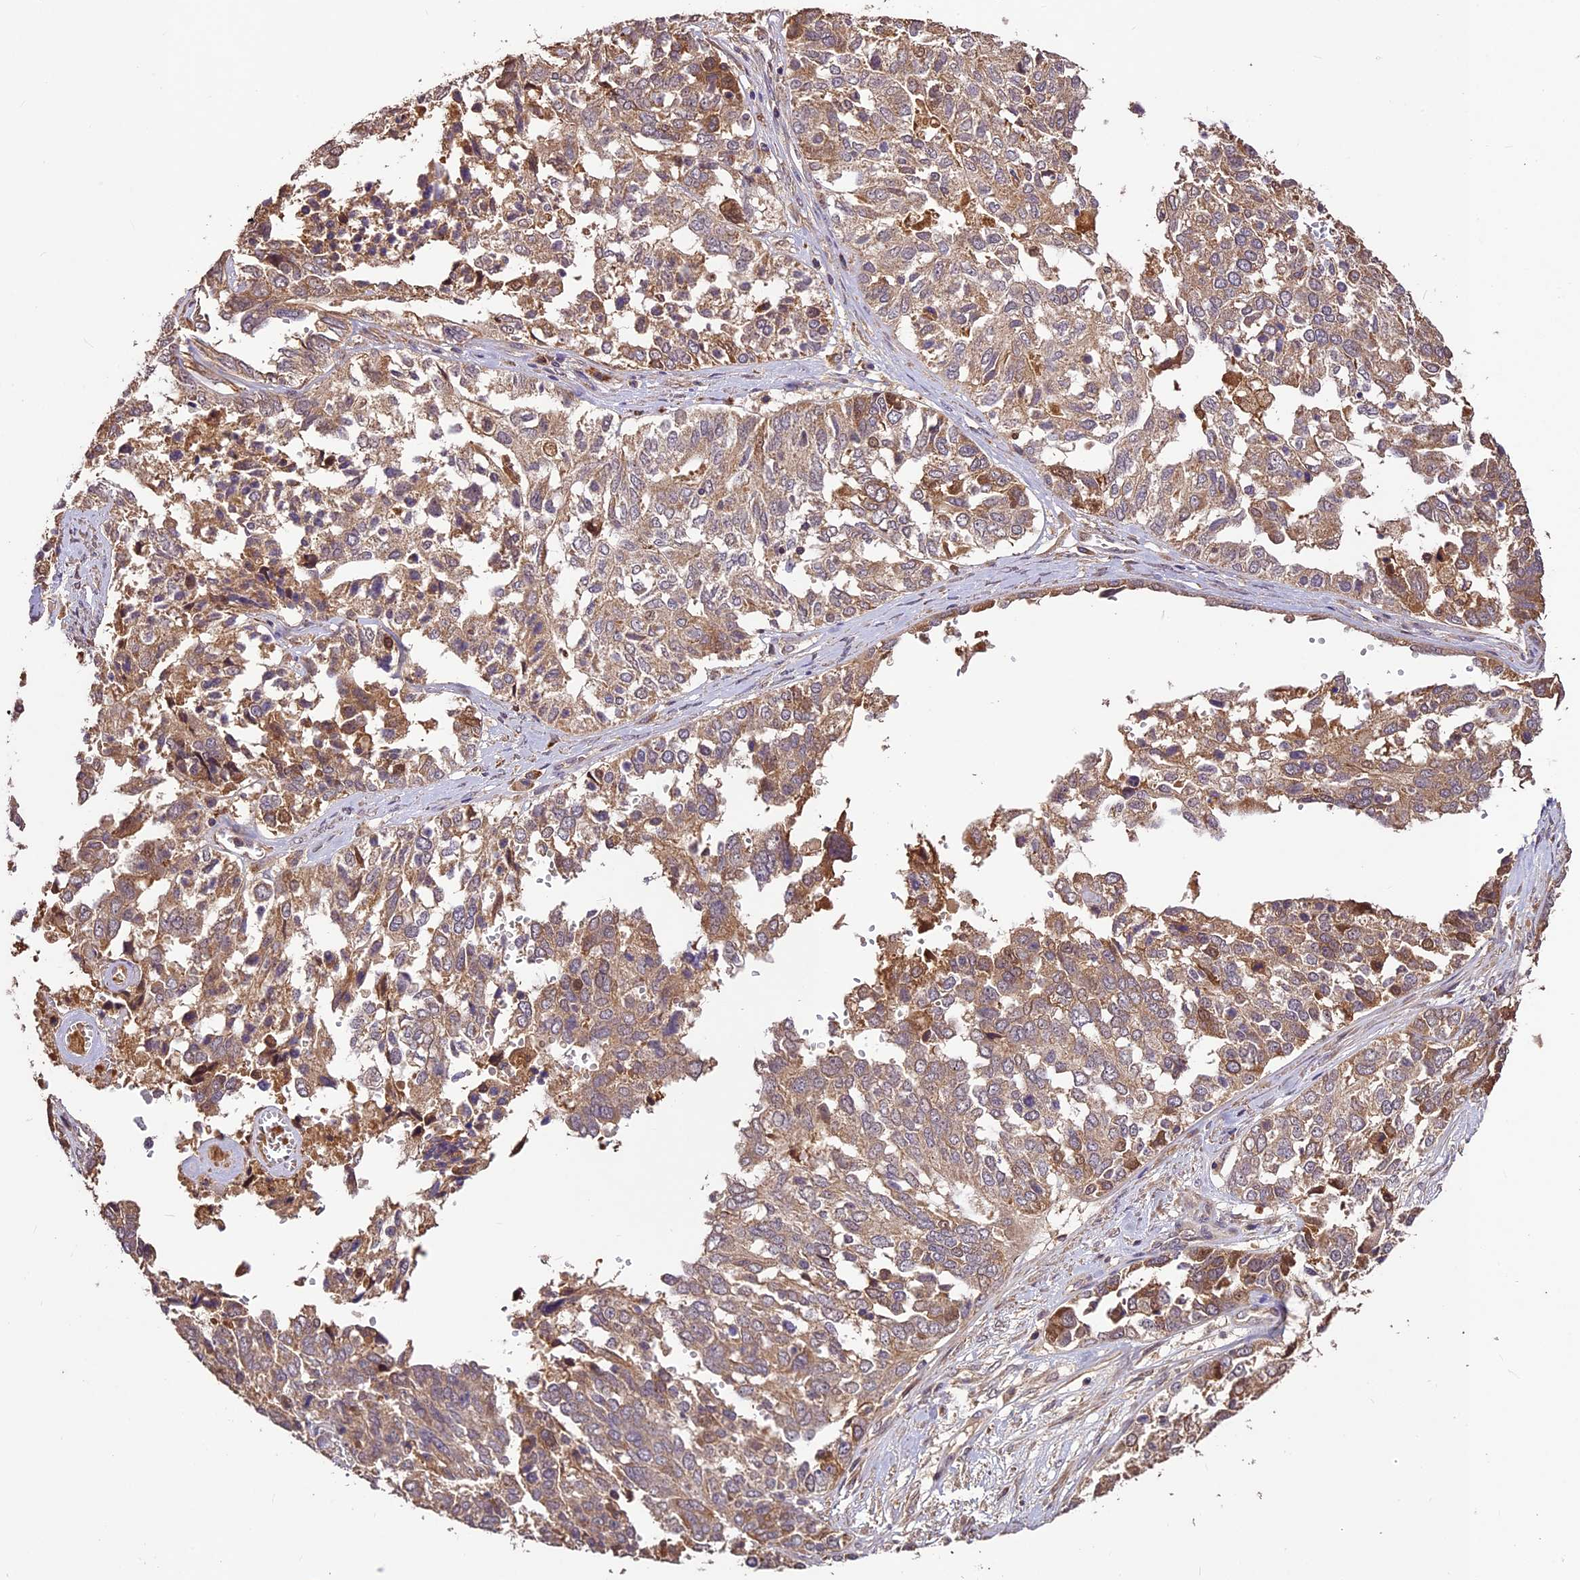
{"staining": {"intensity": "moderate", "quantity": "25%-75%", "location": "cytoplasmic/membranous"}, "tissue": "ovarian cancer", "cell_type": "Tumor cells", "image_type": "cancer", "snomed": [{"axis": "morphology", "description": "Cystadenocarcinoma, serous, NOS"}, {"axis": "topography", "description": "Ovary"}], "caption": "Immunohistochemistry (DAB) staining of ovarian cancer (serous cystadenocarcinoma) displays moderate cytoplasmic/membranous protein staining in approximately 25%-75% of tumor cells.", "gene": "CRLF1", "patient": {"sex": "female", "age": 44}}